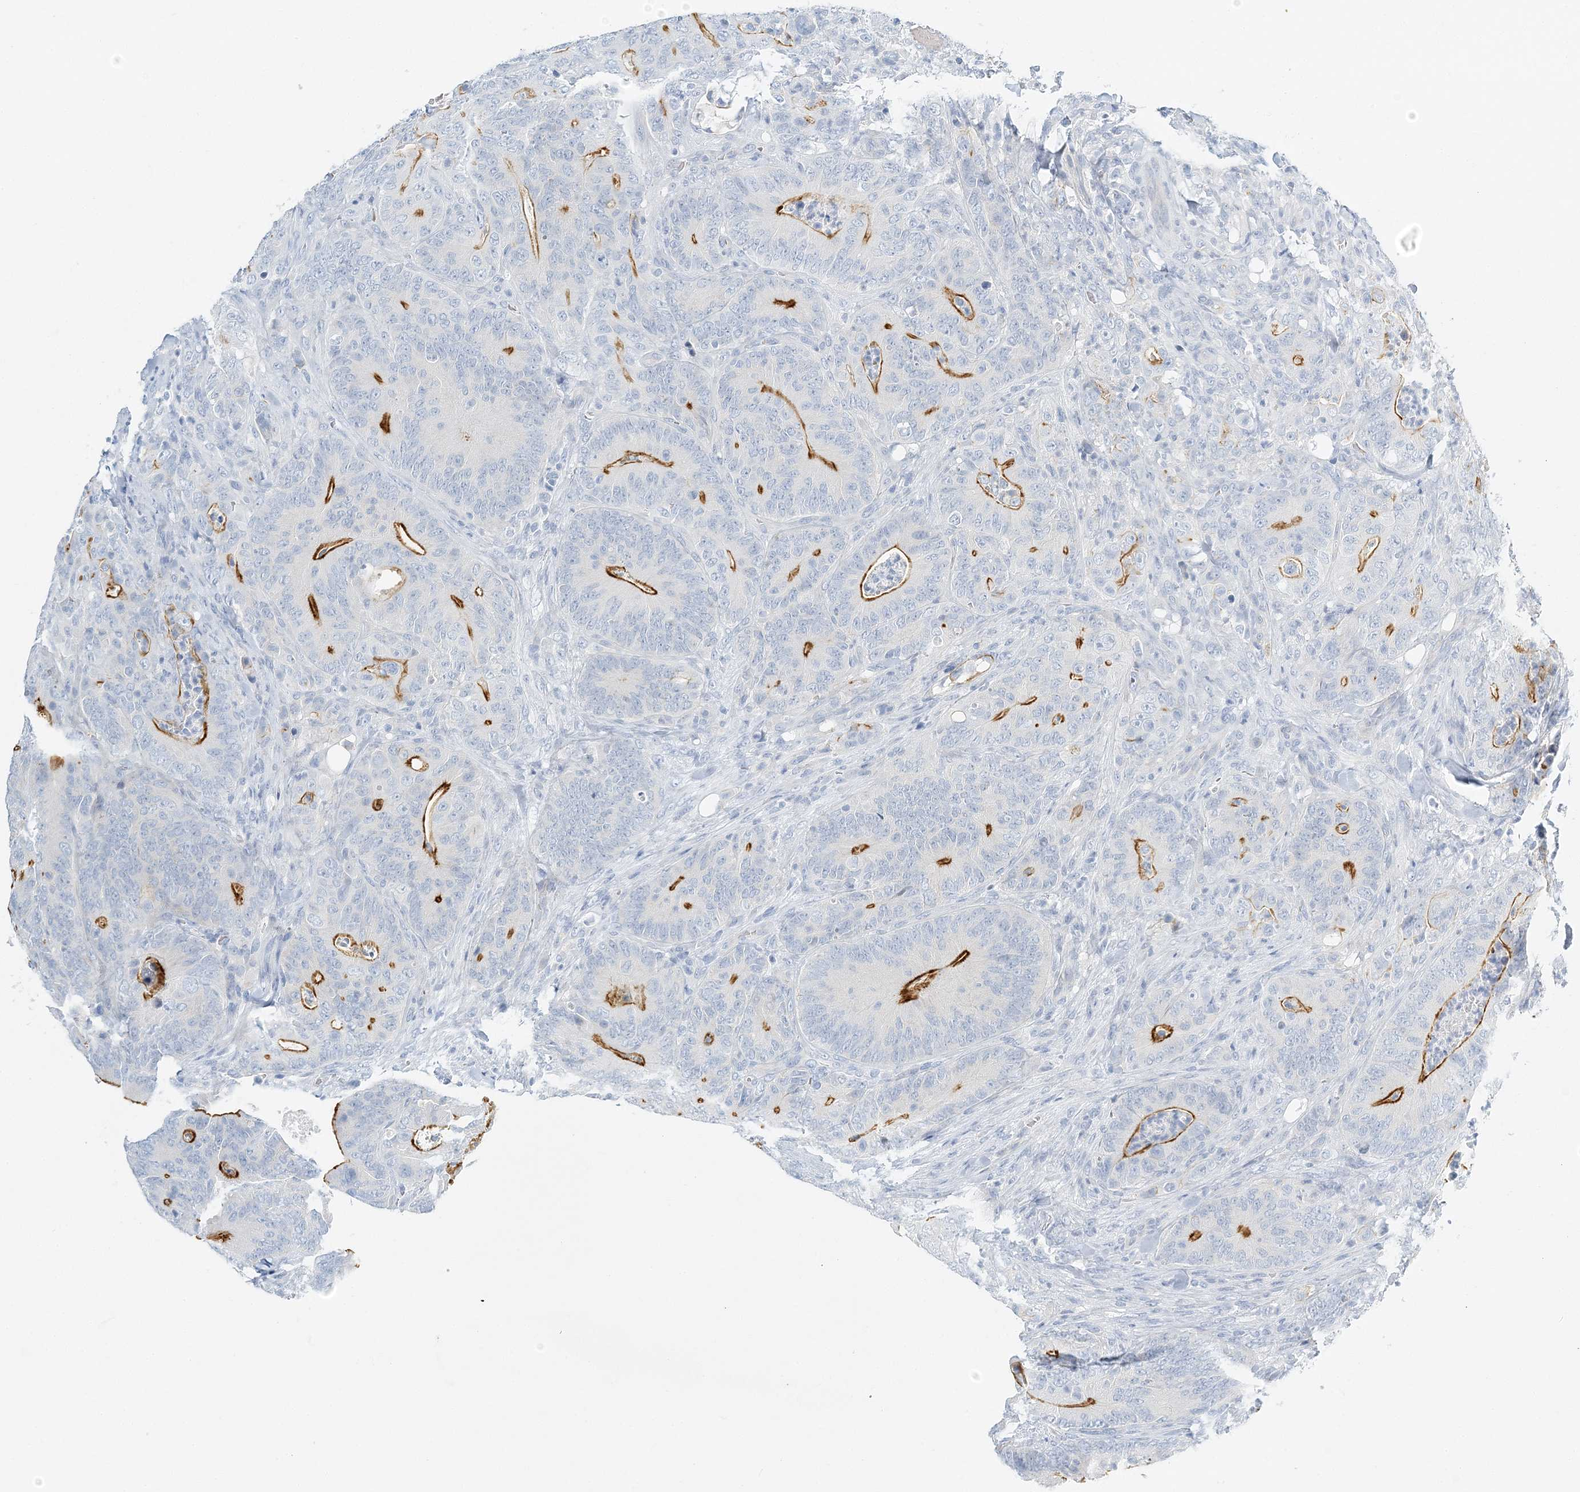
{"staining": {"intensity": "strong", "quantity": "25%-75%", "location": "cytoplasmic/membranous"}, "tissue": "colorectal cancer", "cell_type": "Tumor cells", "image_type": "cancer", "snomed": [{"axis": "morphology", "description": "Normal tissue, NOS"}, {"axis": "topography", "description": "Colon"}], "caption": "This image reveals colorectal cancer stained with immunohistochemistry to label a protein in brown. The cytoplasmic/membranous of tumor cells show strong positivity for the protein. Nuclei are counter-stained blue.", "gene": "VILL", "patient": {"sex": "female", "age": 82}}